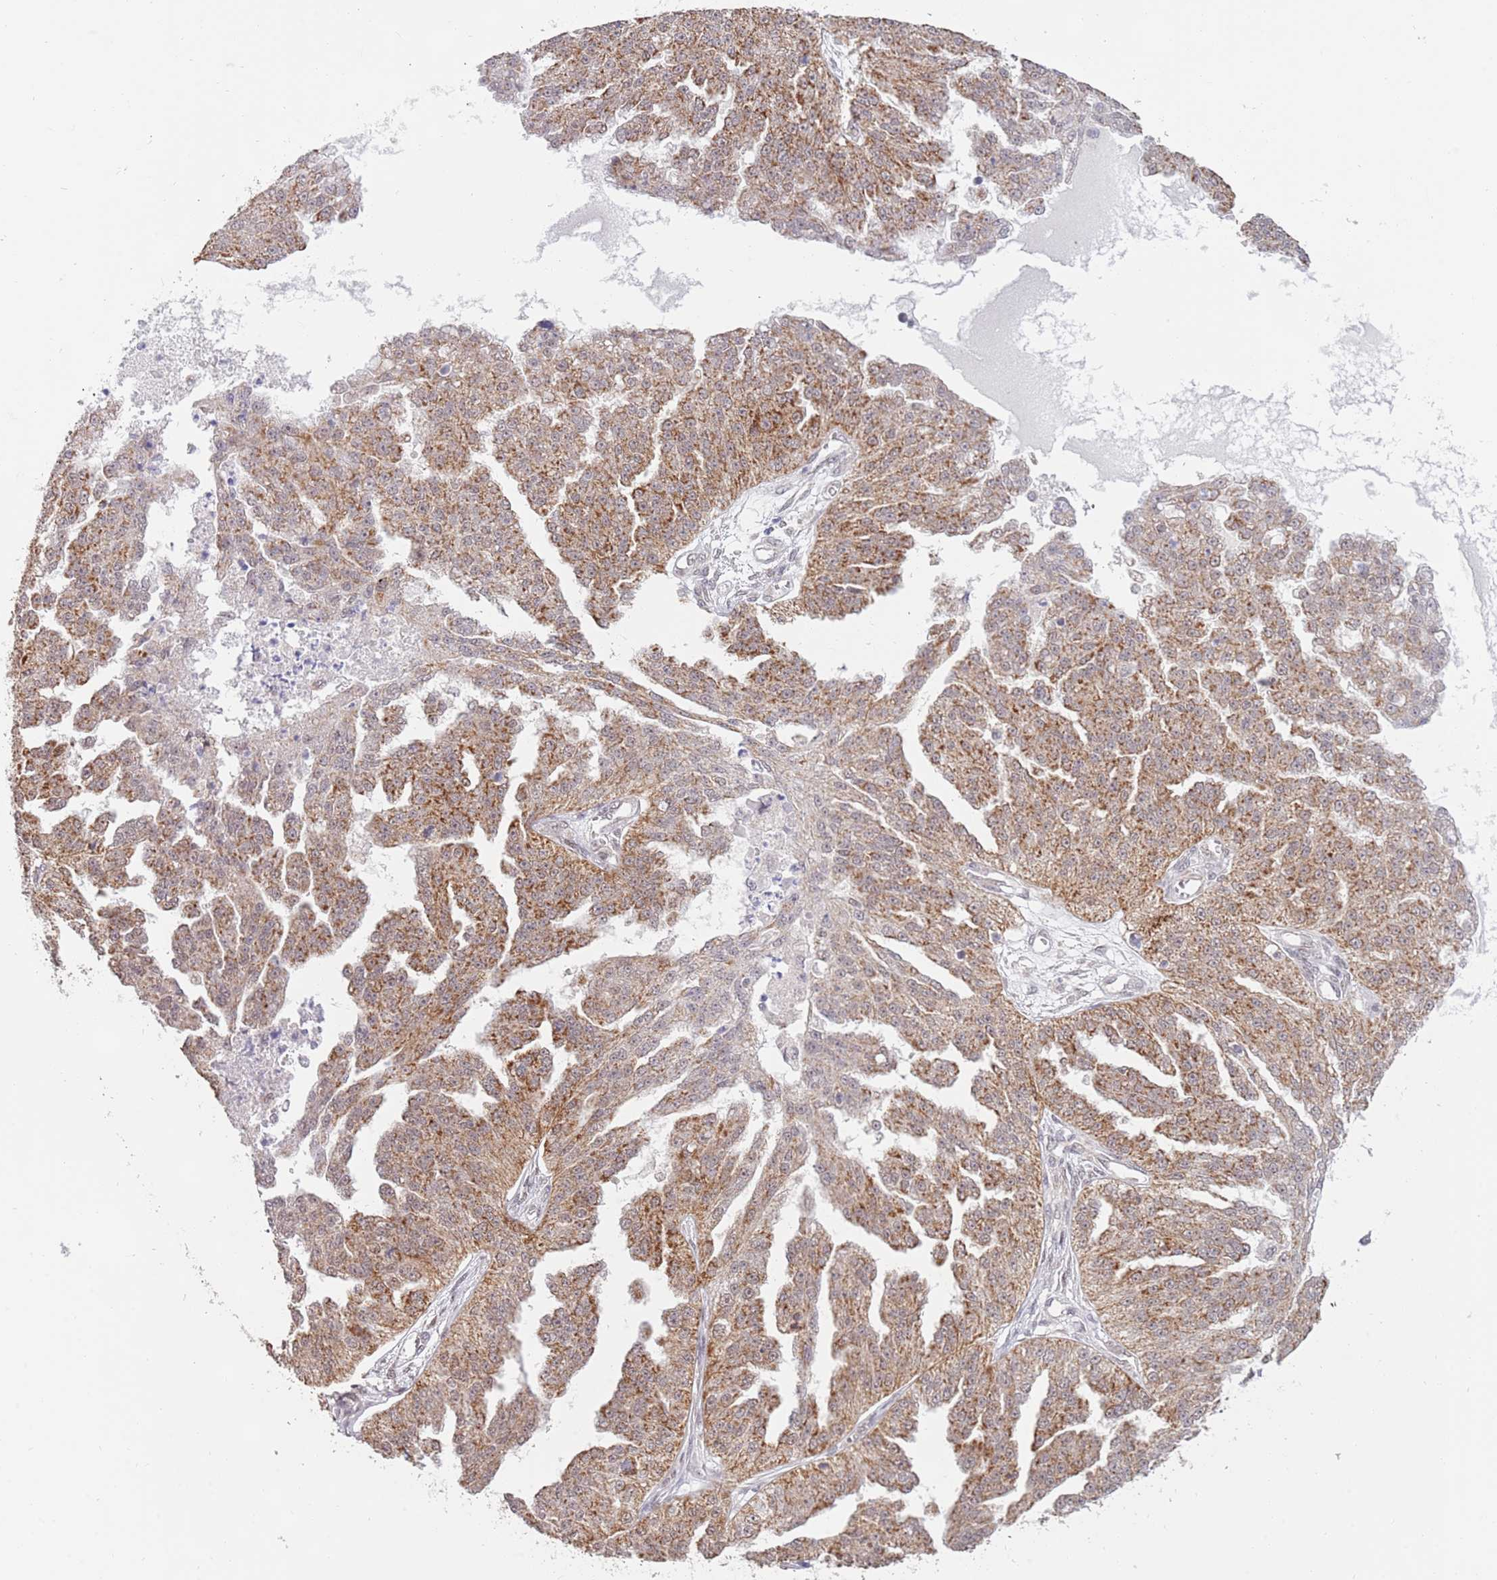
{"staining": {"intensity": "moderate", "quantity": ">75%", "location": "cytoplasmic/membranous"}, "tissue": "ovarian cancer", "cell_type": "Tumor cells", "image_type": "cancer", "snomed": [{"axis": "morphology", "description": "Cystadenocarcinoma, serous, NOS"}, {"axis": "topography", "description": "Ovary"}], "caption": "Tumor cells show medium levels of moderate cytoplasmic/membranous positivity in approximately >75% of cells in ovarian cancer.", "gene": "UQCC3", "patient": {"sex": "female", "age": 58}}